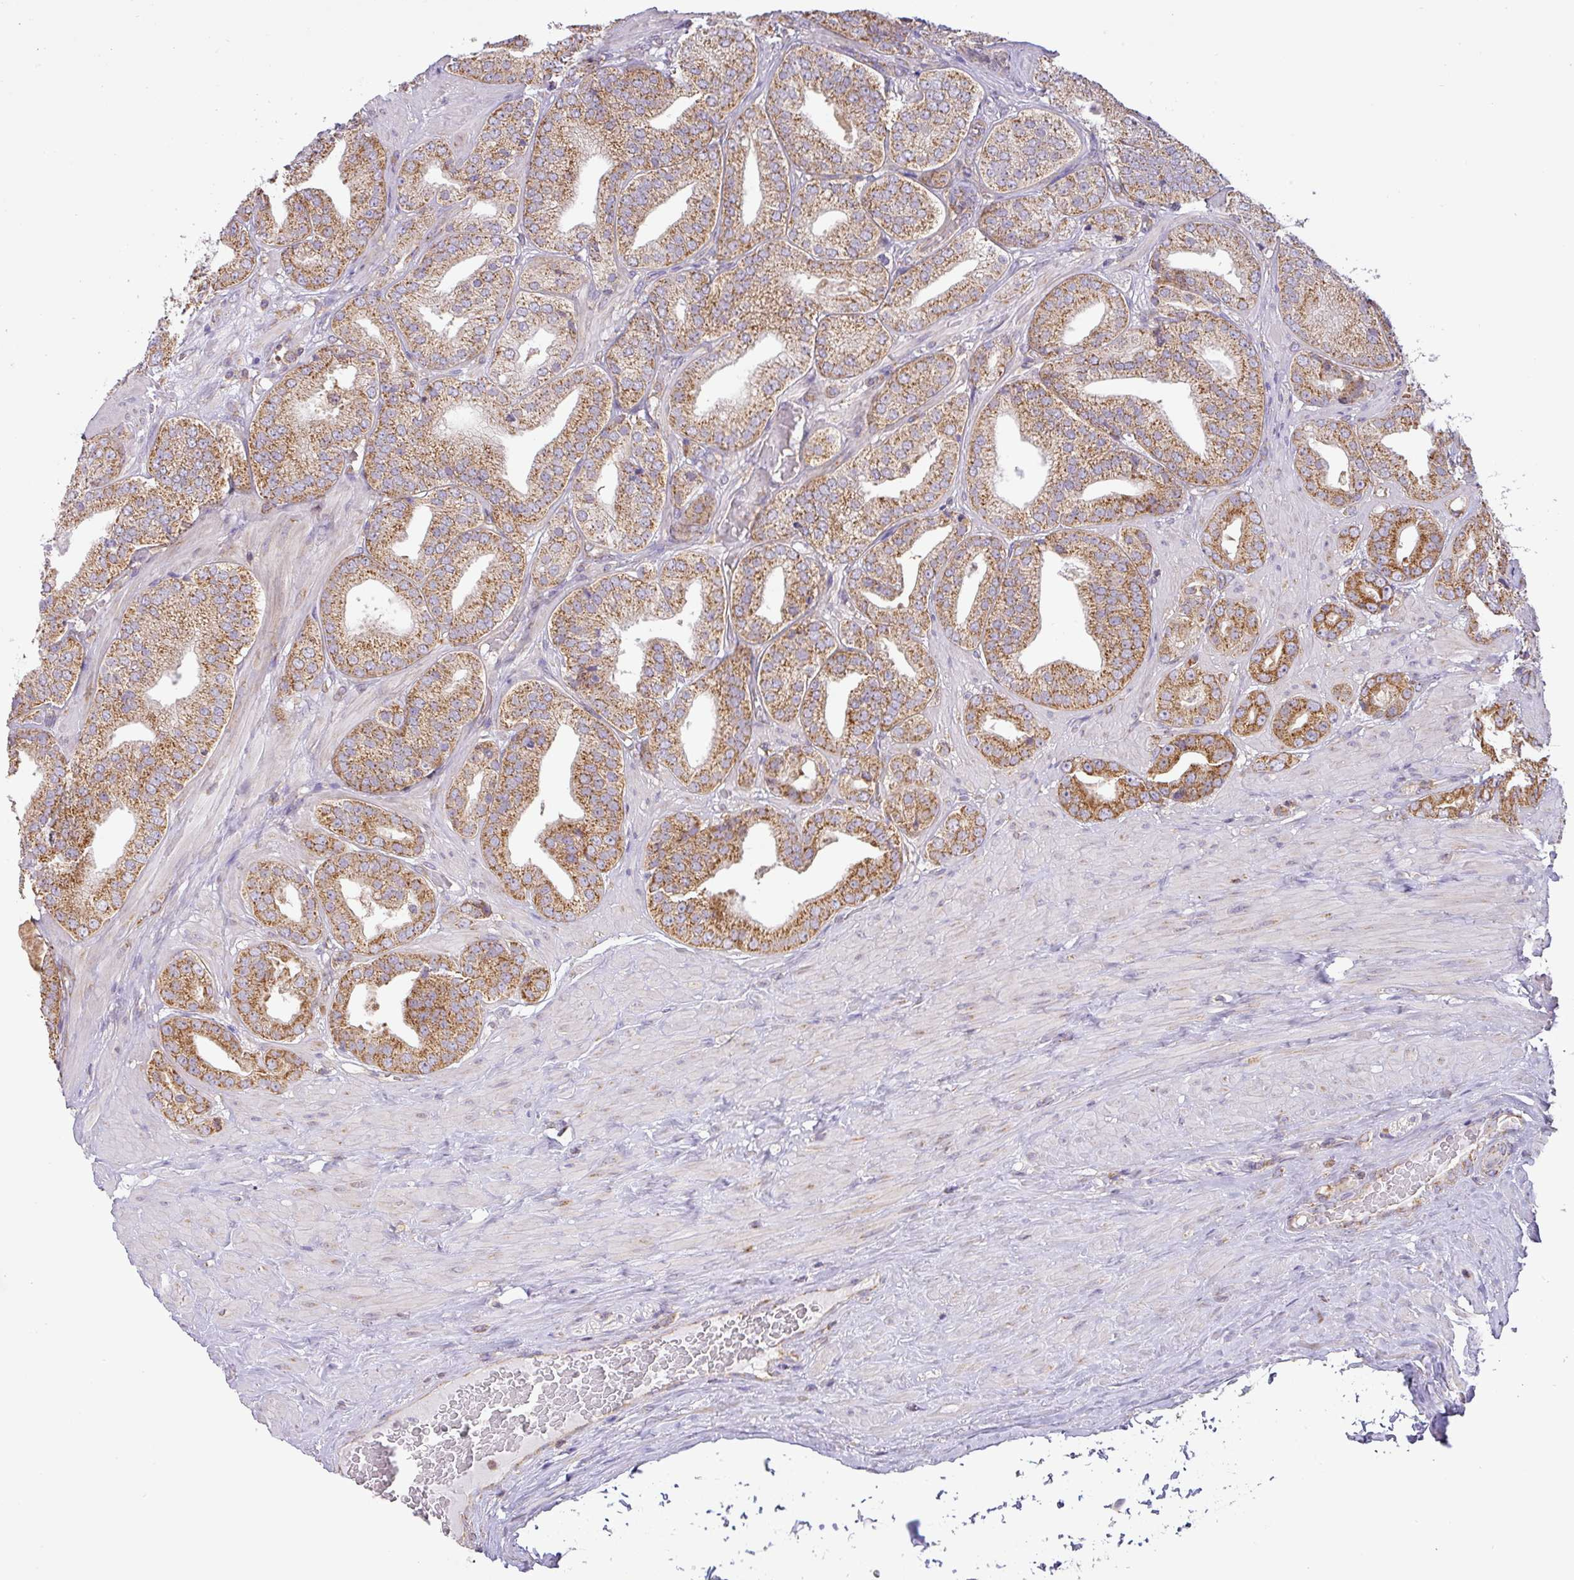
{"staining": {"intensity": "moderate", "quantity": ">75%", "location": "cytoplasmic/membranous"}, "tissue": "prostate cancer", "cell_type": "Tumor cells", "image_type": "cancer", "snomed": [{"axis": "morphology", "description": "Adenocarcinoma, High grade"}, {"axis": "topography", "description": "Prostate"}], "caption": "This image displays adenocarcinoma (high-grade) (prostate) stained with IHC to label a protein in brown. The cytoplasmic/membranous of tumor cells show moderate positivity for the protein. Nuclei are counter-stained blue.", "gene": "ZNF211", "patient": {"sex": "male", "age": 63}}